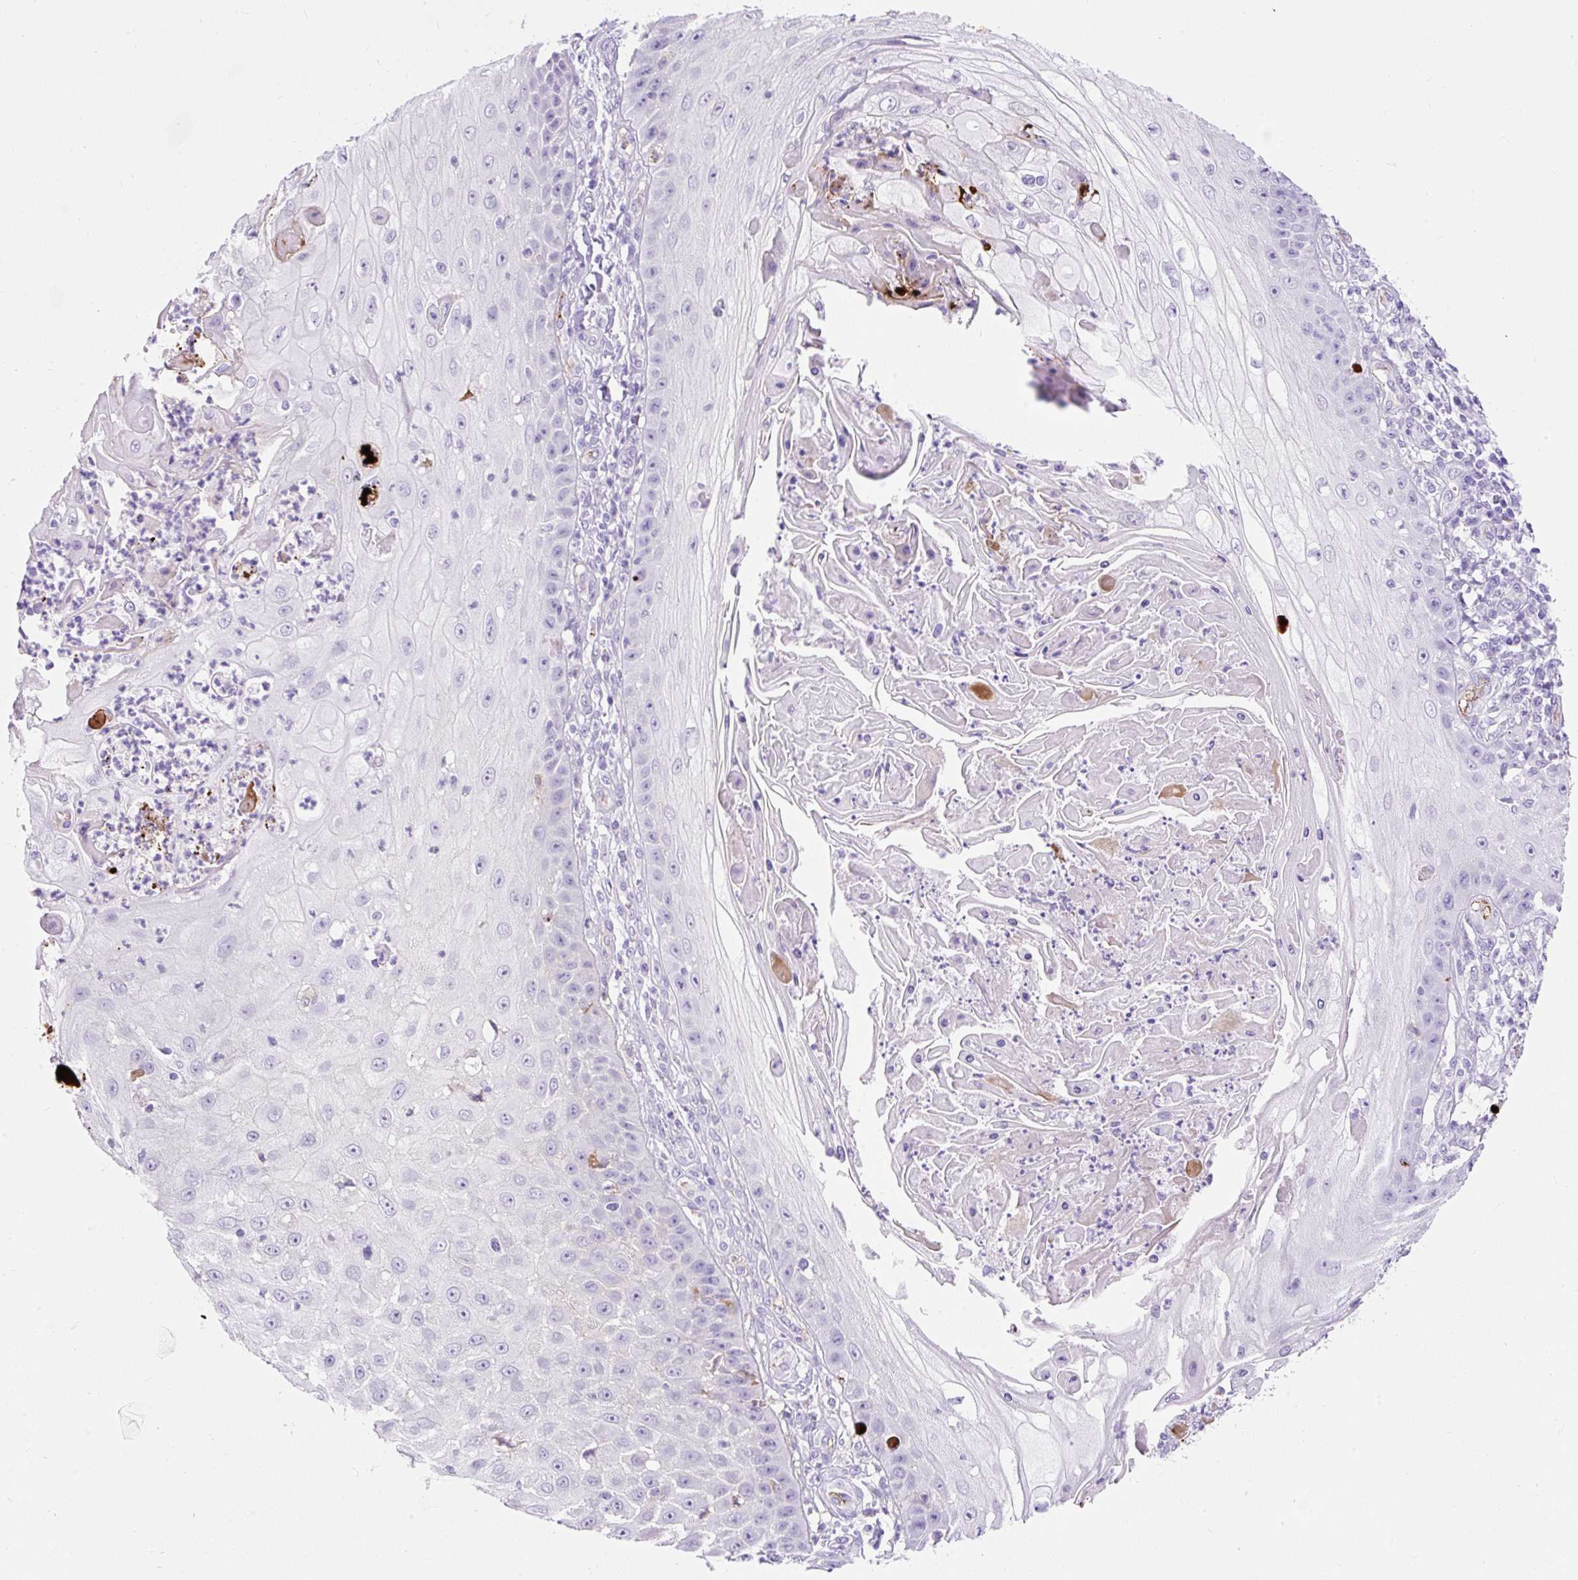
{"staining": {"intensity": "negative", "quantity": "none", "location": "none"}, "tissue": "skin cancer", "cell_type": "Tumor cells", "image_type": "cancer", "snomed": [{"axis": "morphology", "description": "Squamous cell carcinoma, NOS"}, {"axis": "topography", "description": "Skin"}], "caption": "A histopathology image of human skin squamous cell carcinoma is negative for staining in tumor cells. (IHC, brightfield microscopy, high magnification).", "gene": "APOC4-APOC2", "patient": {"sex": "male", "age": 70}}